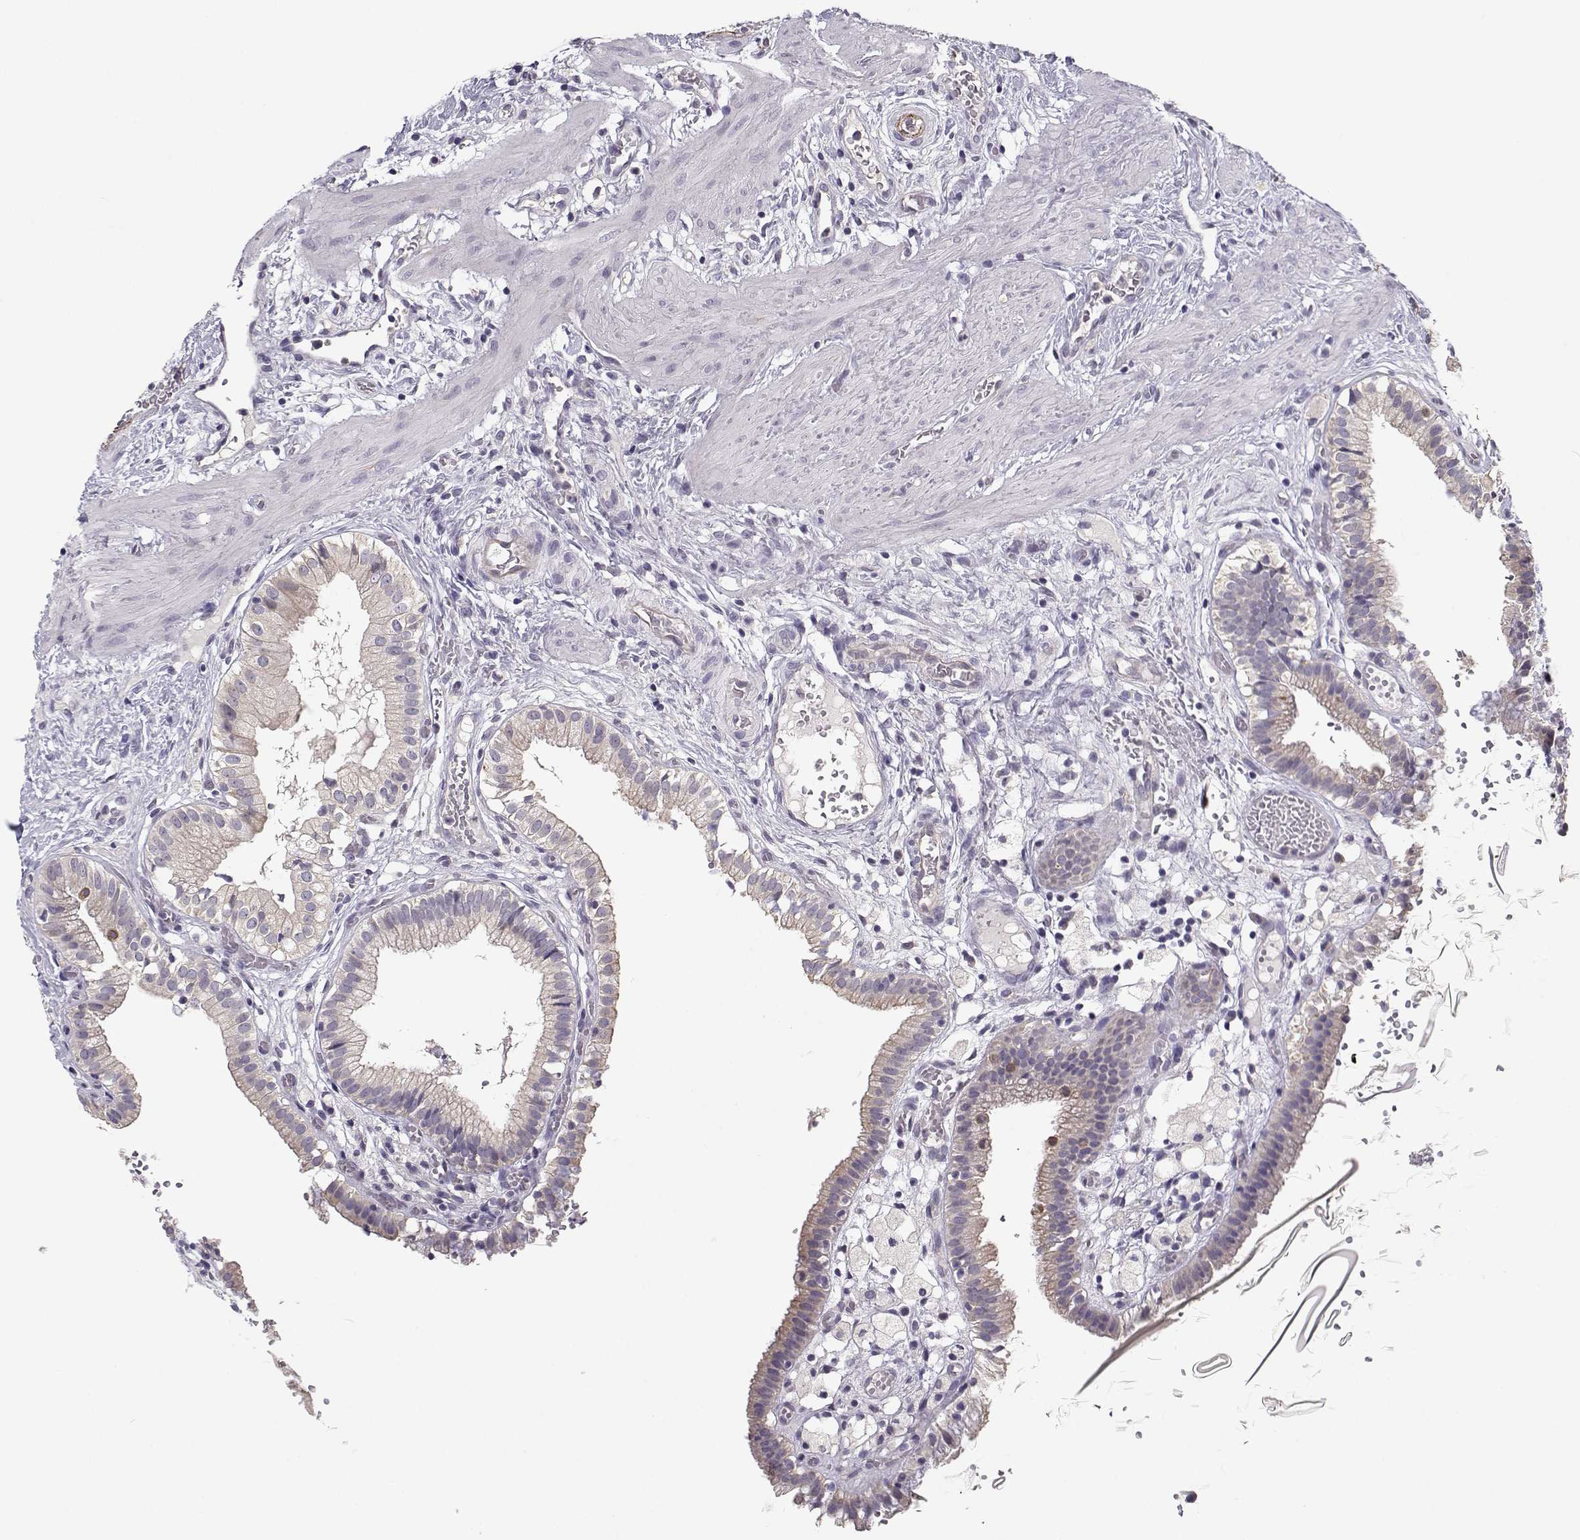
{"staining": {"intensity": "weak", "quantity": "25%-75%", "location": "cytoplasmic/membranous"}, "tissue": "gallbladder", "cell_type": "Glandular cells", "image_type": "normal", "snomed": [{"axis": "morphology", "description": "Normal tissue, NOS"}, {"axis": "topography", "description": "Gallbladder"}], "caption": "Immunohistochemical staining of normal gallbladder exhibits low levels of weak cytoplasmic/membranous staining in approximately 25%-75% of glandular cells.", "gene": "TMEM145", "patient": {"sex": "female", "age": 24}}